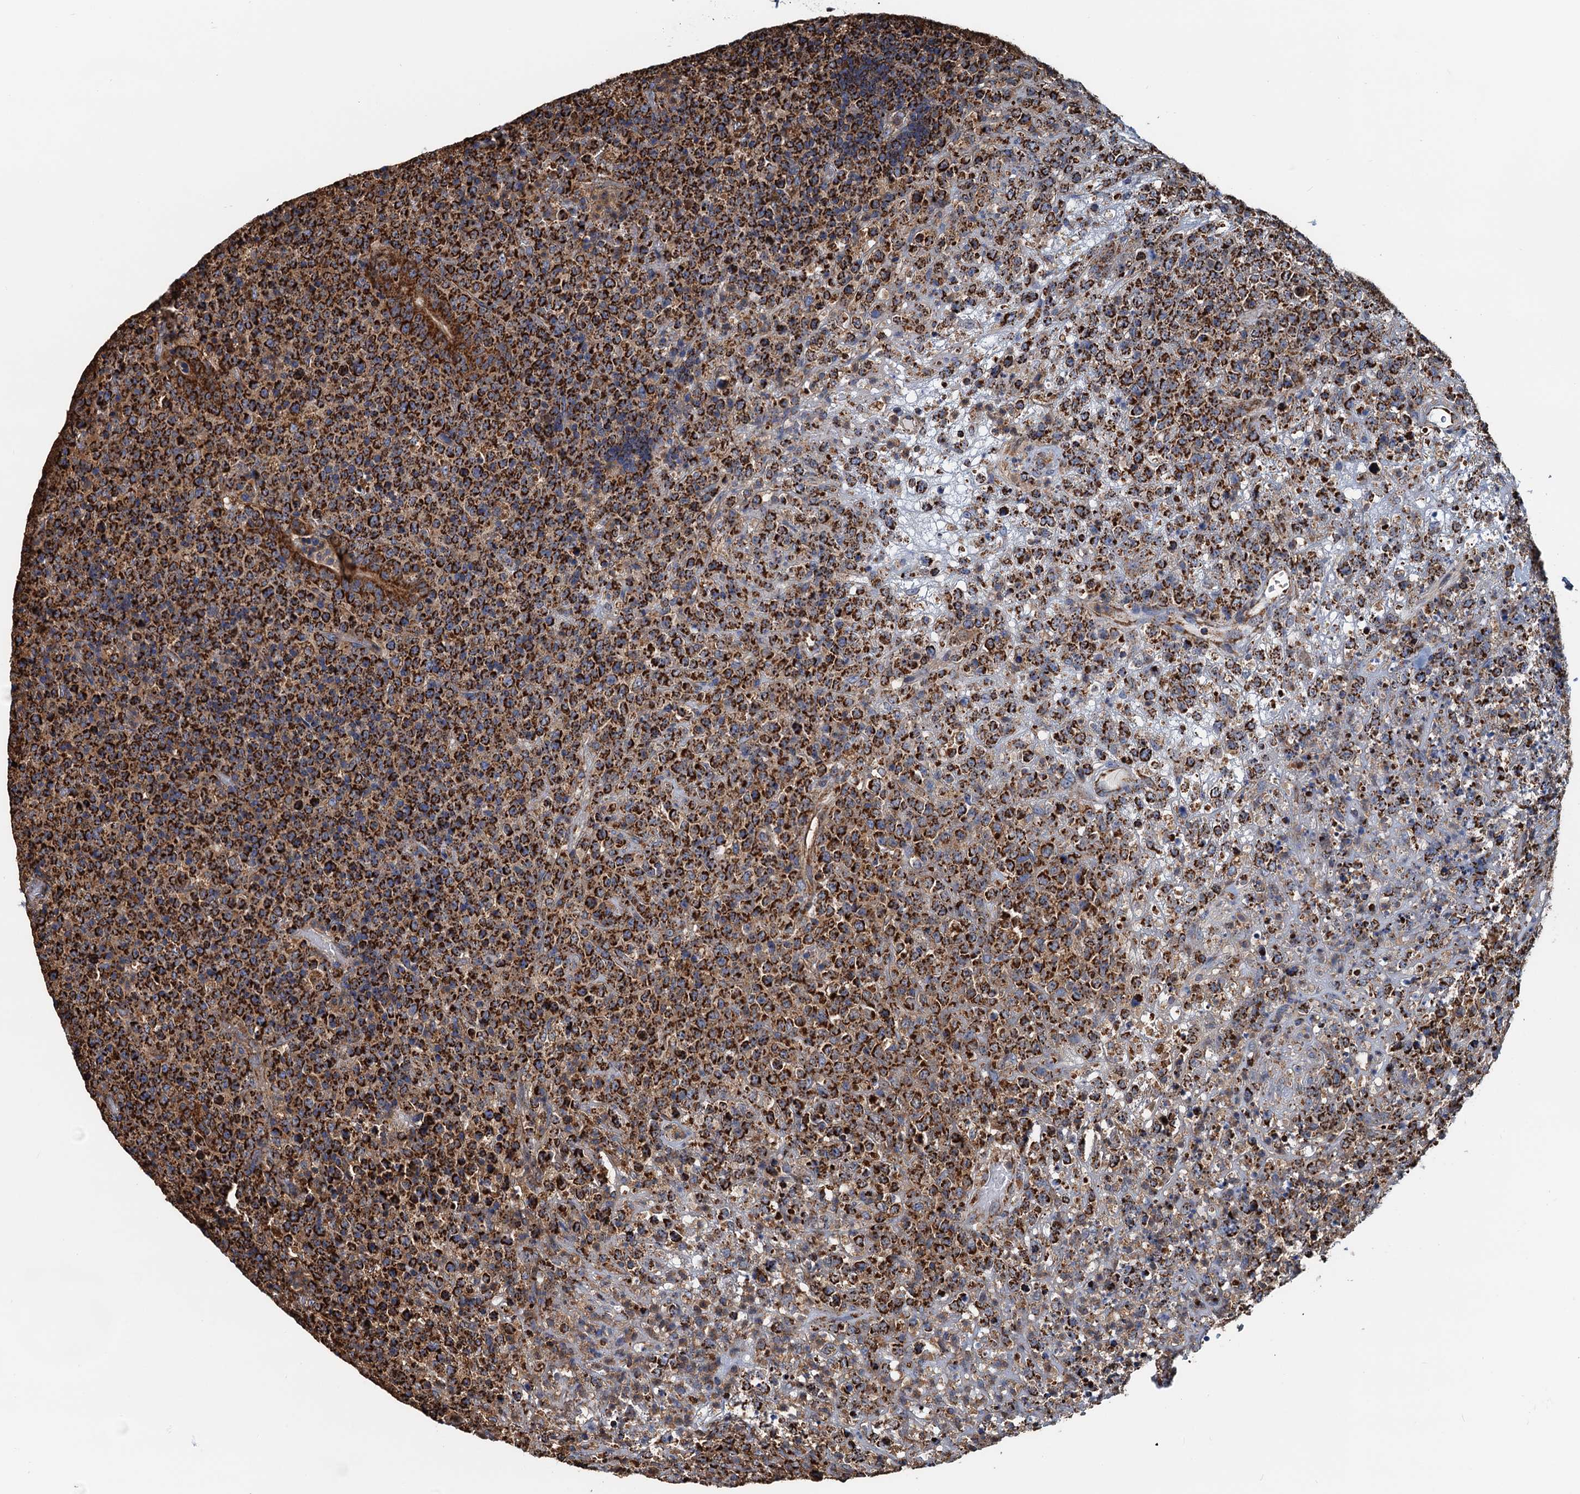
{"staining": {"intensity": "strong", "quantity": ">75%", "location": "cytoplasmic/membranous"}, "tissue": "lymphoma", "cell_type": "Tumor cells", "image_type": "cancer", "snomed": [{"axis": "morphology", "description": "Malignant lymphoma, non-Hodgkin's type, High grade"}, {"axis": "topography", "description": "Colon"}], "caption": "Lymphoma tissue reveals strong cytoplasmic/membranous positivity in approximately >75% of tumor cells (DAB (3,3'-diaminobenzidine) IHC, brown staining for protein, blue staining for nuclei).", "gene": "AAGAB", "patient": {"sex": "female", "age": 53}}